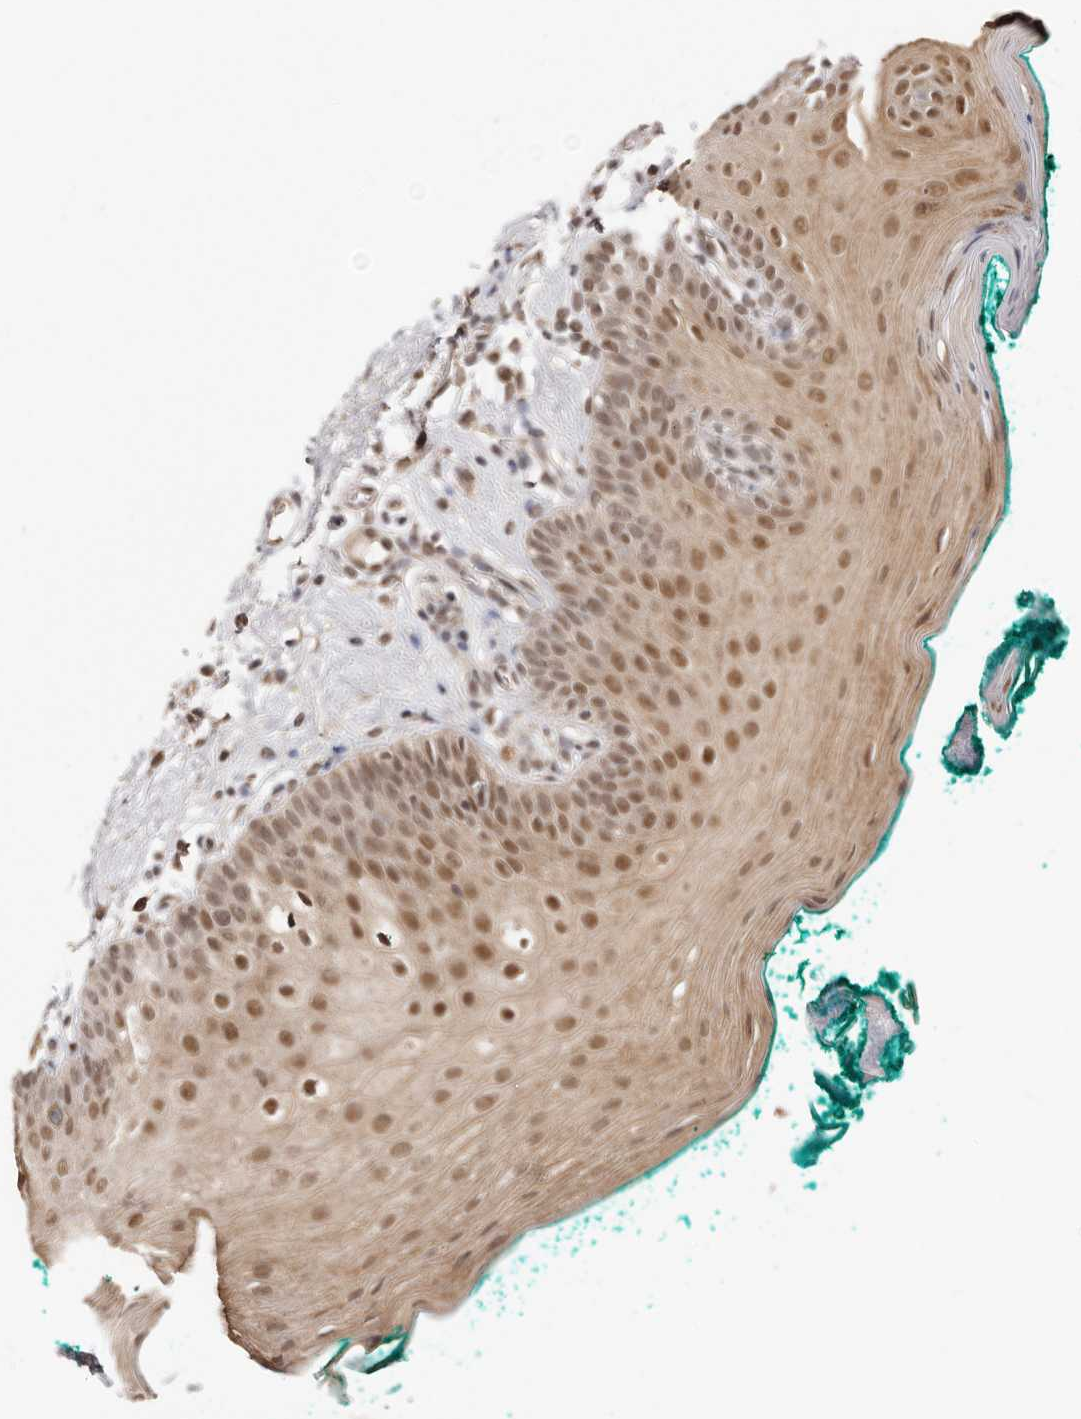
{"staining": {"intensity": "moderate", "quantity": ">75%", "location": "nuclear"}, "tissue": "oral mucosa", "cell_type": "Squamous epithelial cells", "image_type": "normal", "snomed": [{"axis": "morphology", "description": "Normal tissue, NOS"}, {"axis": "topography", "description": "Oral tissue"}], "caption": "Moderate nuclear staining for a protein is appreciated in approximately >75% of squamous epithelial cells of normal oral mucosa using IHC.", "gene": "MED8", "patient": {"sex": "male", "age": 58}}